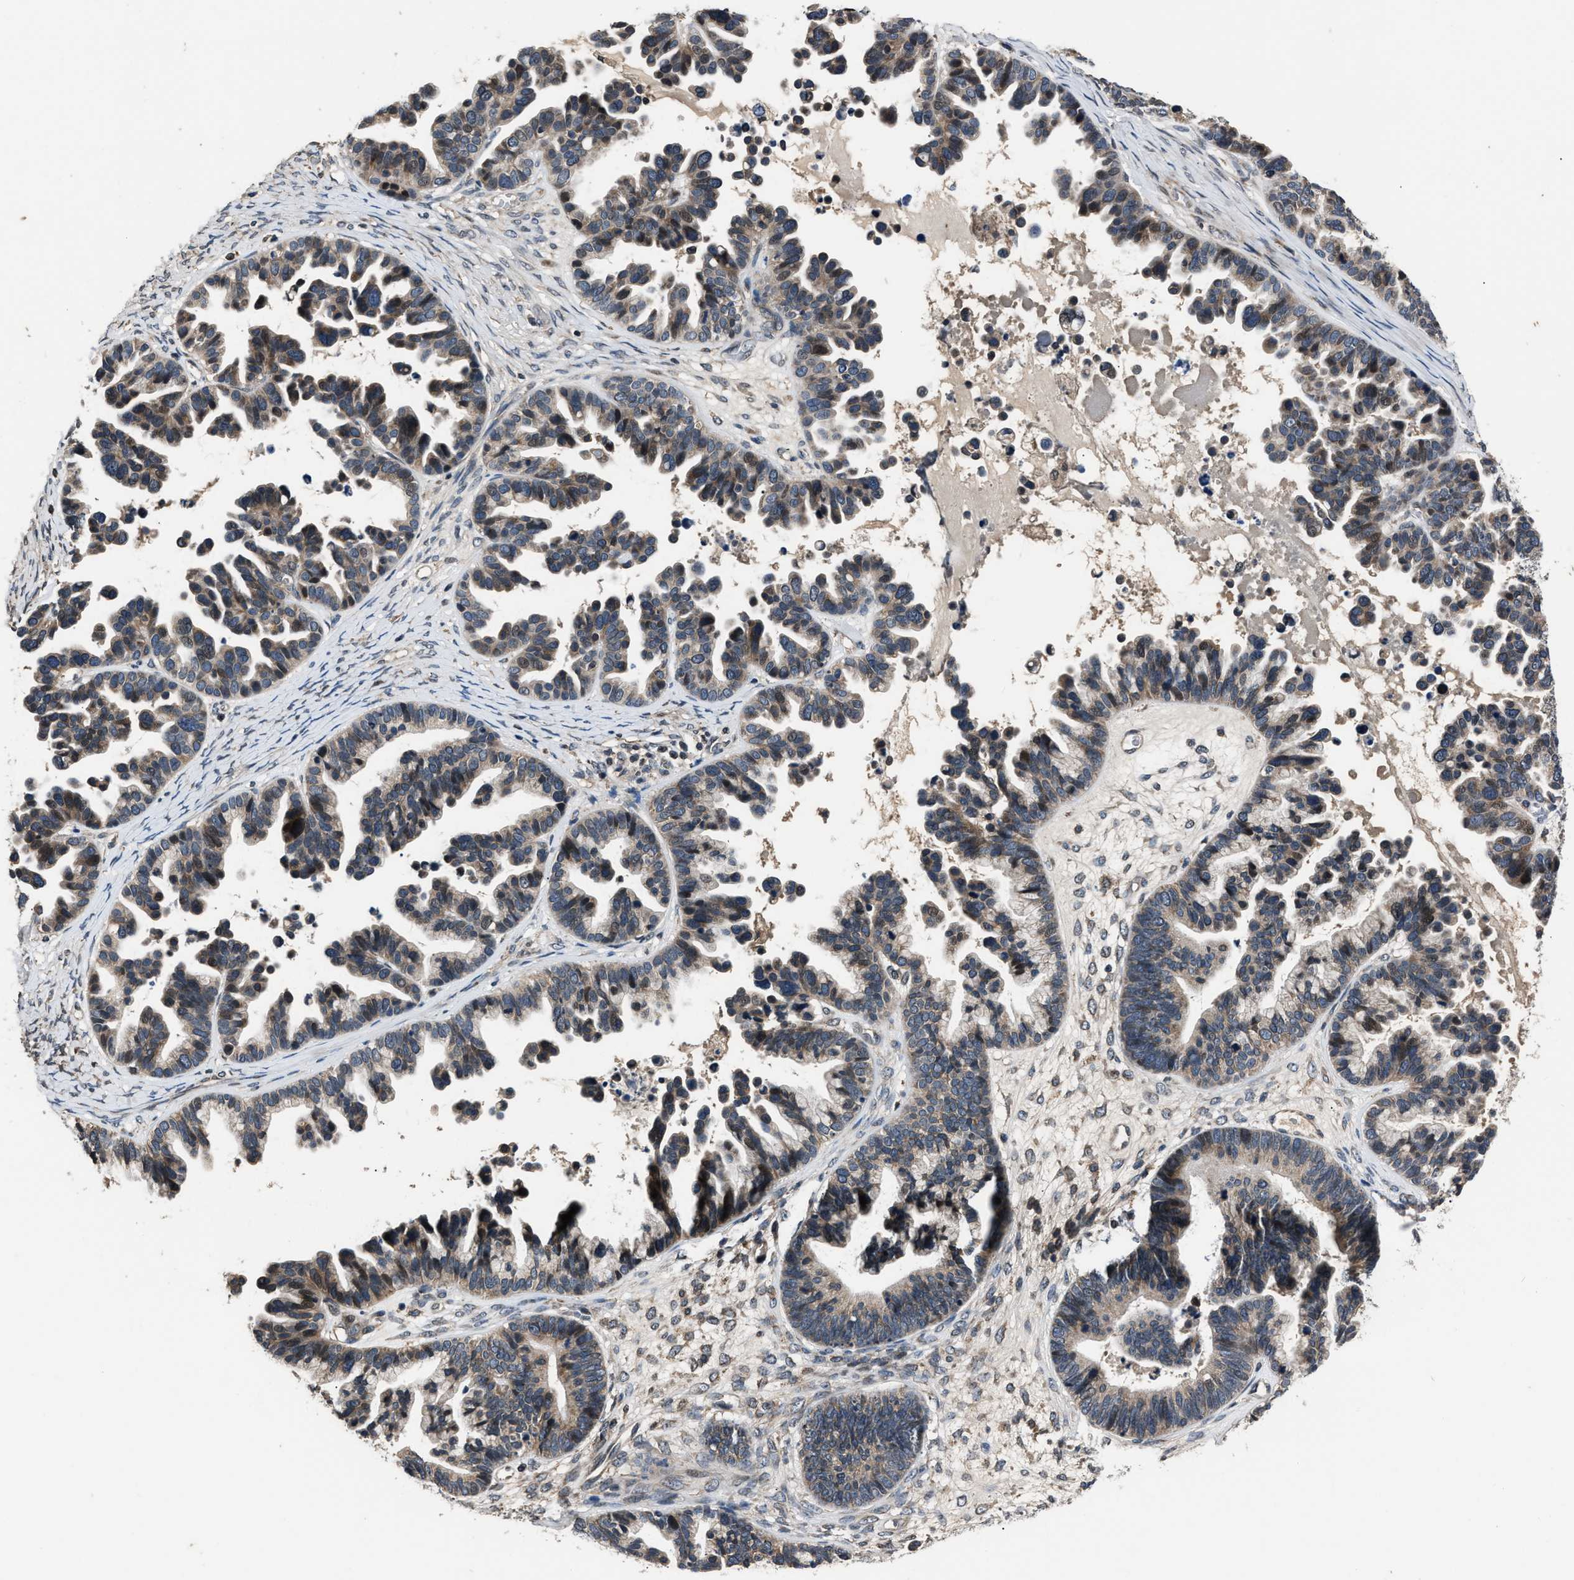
{"staining": {"intensity": "weak", "quantity": ">75%", "location": "cytoplasmic/membranous"}, "tissue": "ovarian cancer", "cell_type": "Tumor cells", "image_type": "cancer", "snomed": [{"axis": "morphology", "description": "Cystadenocarcinoma, serous, NOS"}, {"axis": "topography", "description": "Ovary"}], "caption": "This is an image of immunohistochemistry staining of serous cystadenocarcinoma (ovarian), which shows weak staining in the cytoplasmic/membranous of tumor cells.", "gene": "TNRC18", "patient": {"sex": "female", "age": 56}}